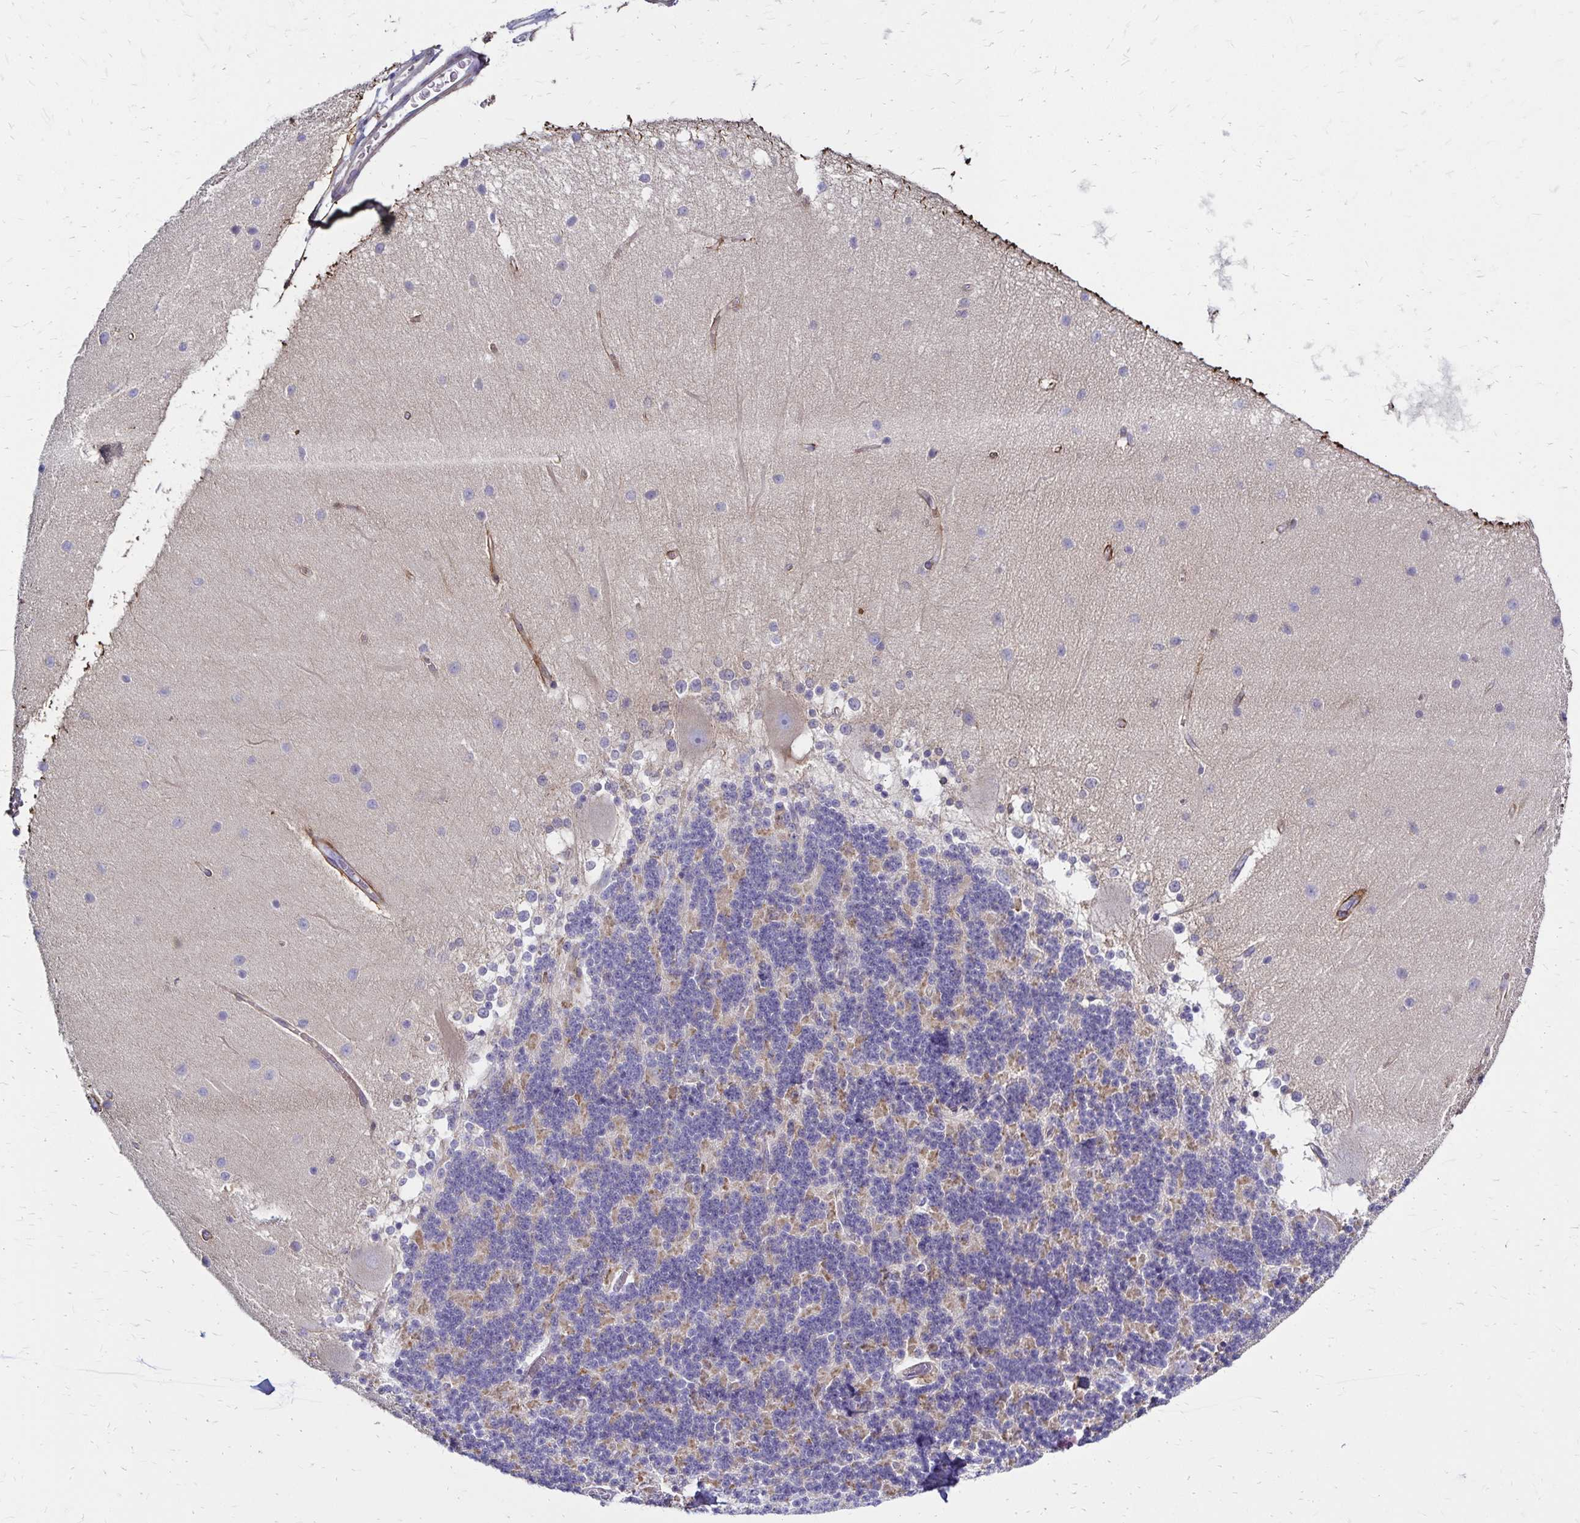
{"staining": {"intensity": "negative", "quantity": "none", "location": "none"}, "tissue": "cerebellum", "cell_type": "Cells in granular layer", "image_type": "normal", "snomed": [{"axis": "morphology", "description": "Normal tissue, NOS"}, {"axis": "topography", "description": "Cerebellum"}], "caption": "Protein analysis of unremarkable cerebellum shows no significant staining in cells in granular layer. (DAB (3,3'-diaminobenzidine) immunohistochemistry, high magnification).", "gene": "TNS3", "patient": {"sex": "female", "age": 54}}